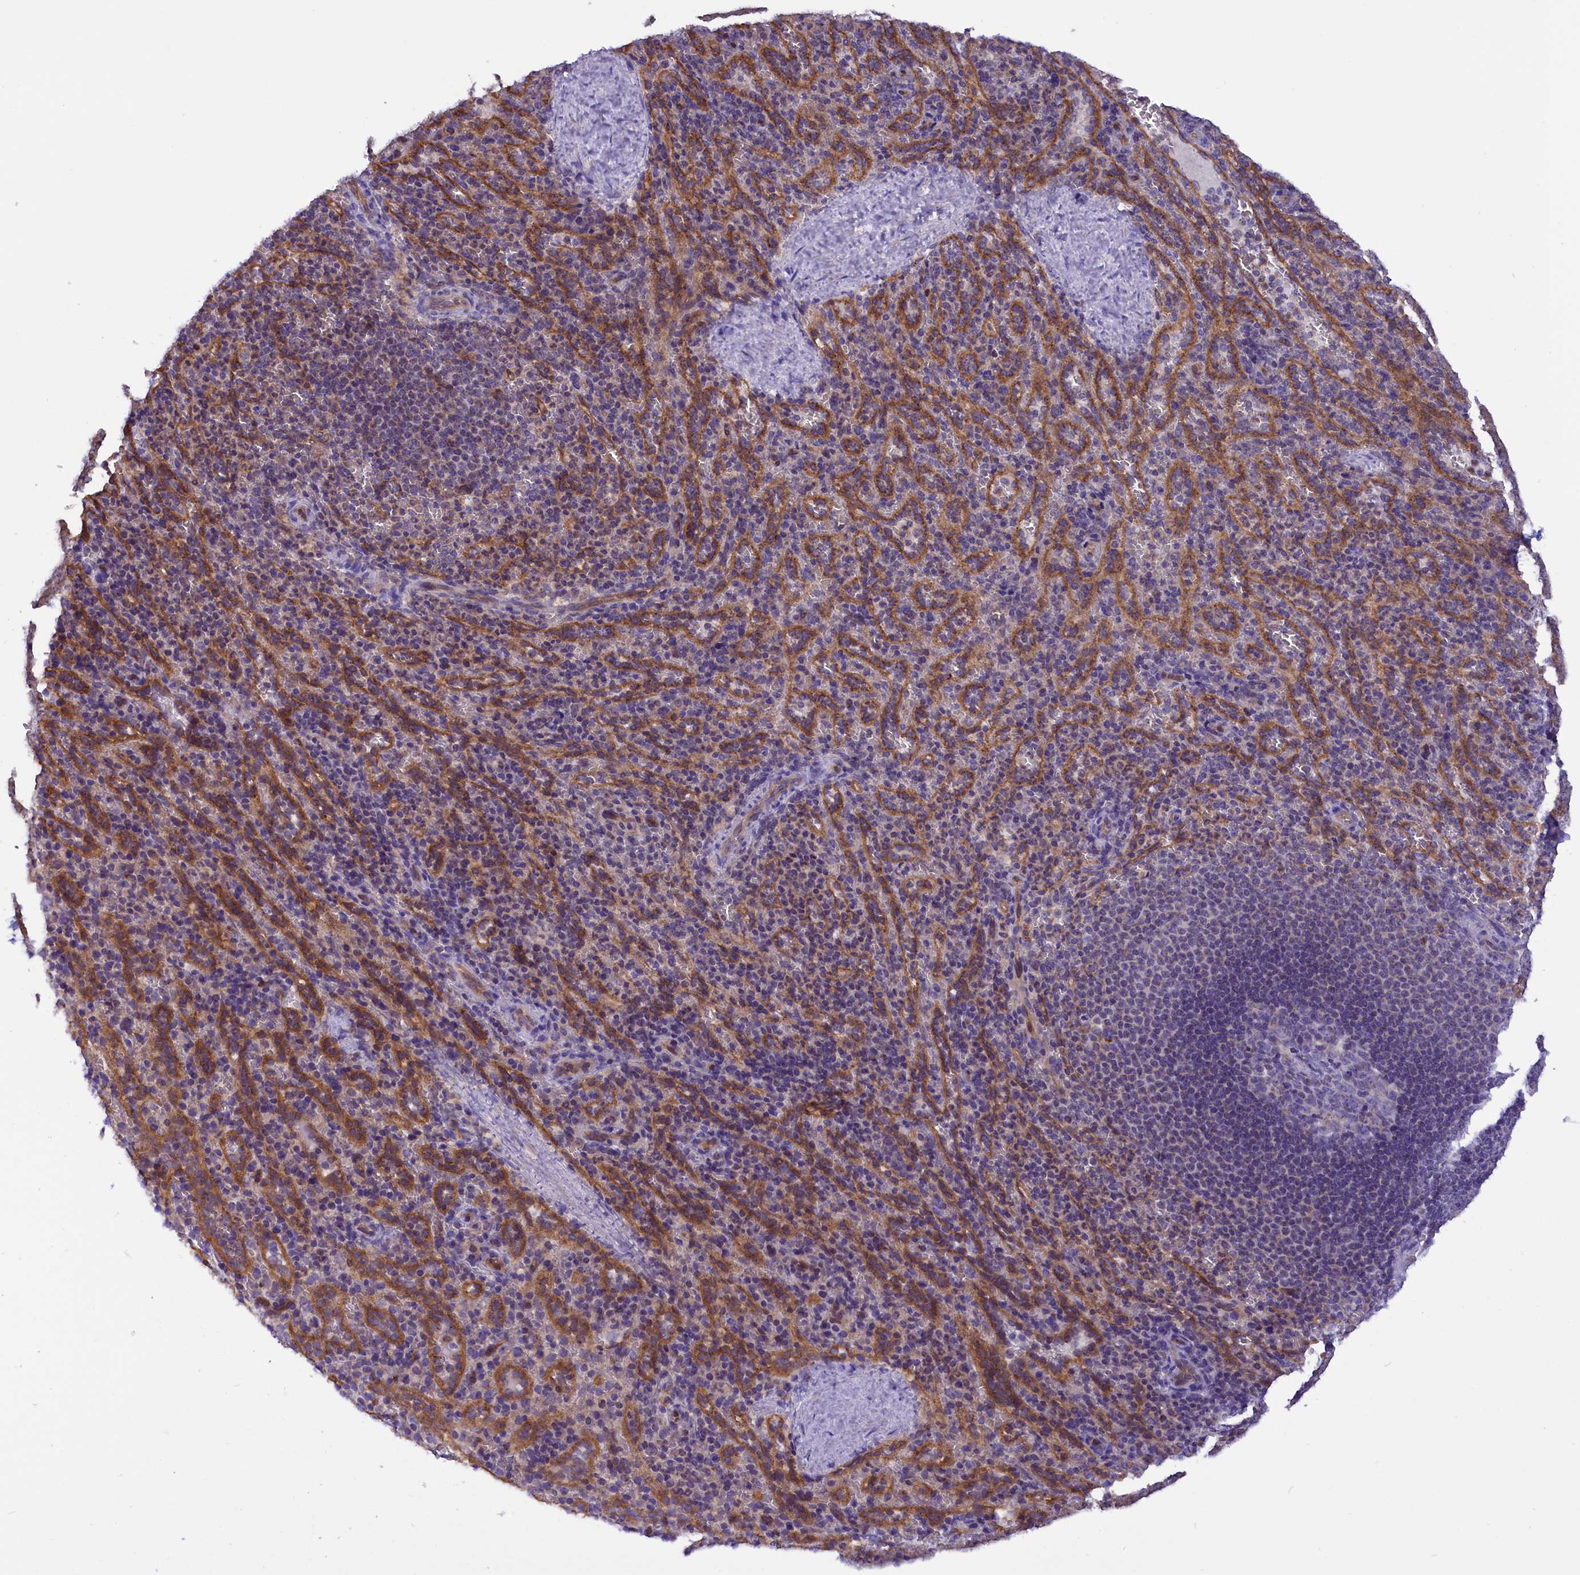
{"staining": {"intensity": "negative", "quantity": "none", "location": "none"}, "tissue": "spleen", "cell_type": "Cells in red pulp", "image_type": "normal", "snomed": [{"axis": "morphology", "description": "Normal tissue, NOS"}, {"axis": "topography", "description": "Spleen"}], "caption": "A micrograph of human spleen is negative for staining in cells in red pulp. Nuclei are stained in blue.", "gene": "DNAJB9", "patient": {"sex": "female", "age": 21}}